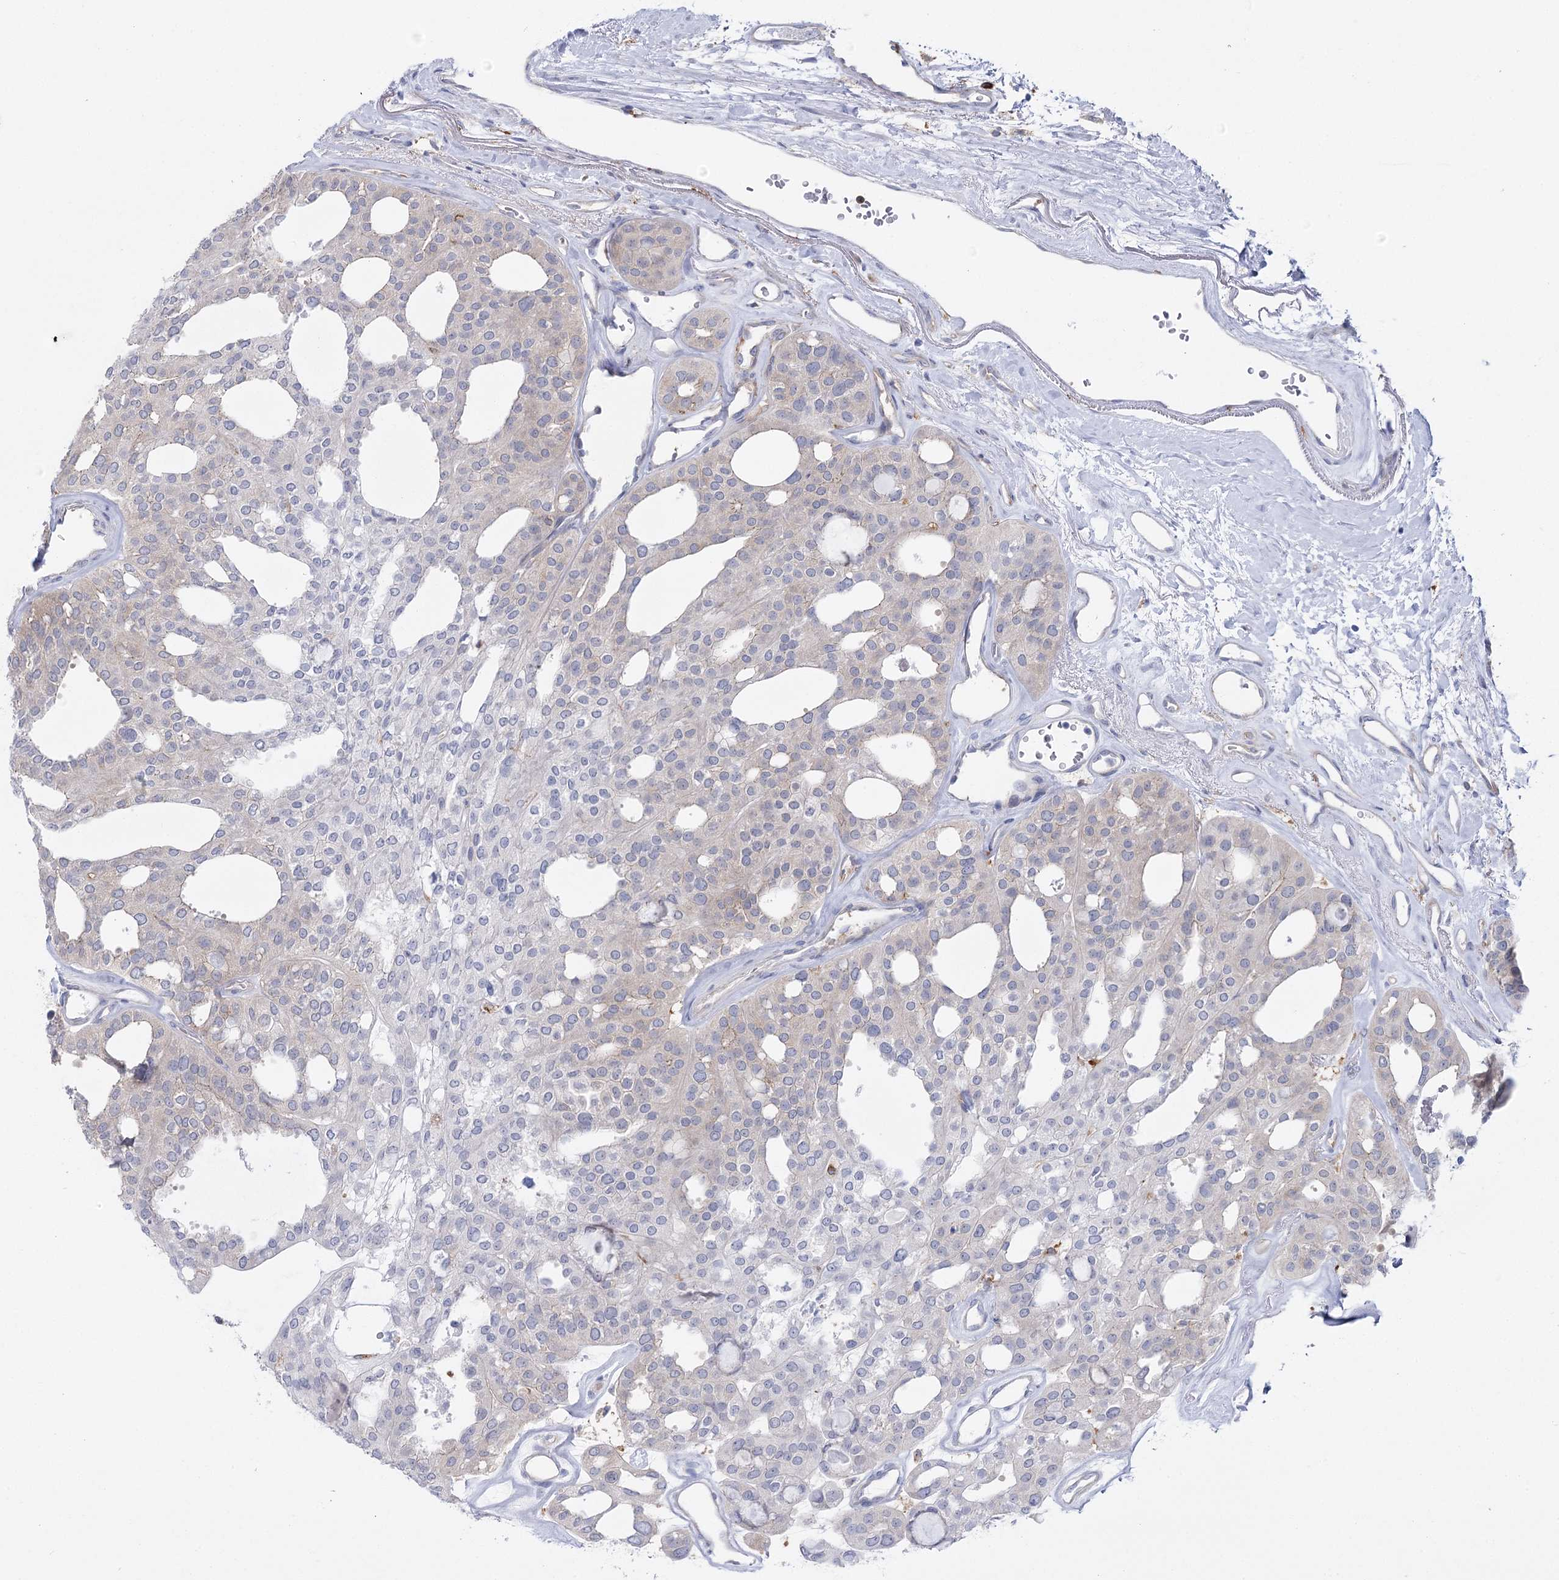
{"staining": {"intensity": "negative", "quantity": "none", "location": "none"}, "tissue": "thyroid cancer", "cell_type": "Tumor cells", "image_type": "cancer", "snomed": [{"axis": "morphology", "description": "Follicular adenoma carcinoma, NOS"}, {"axis": "topography", "description": "Thyroid gland"}], "caption": "Tumor cells are negative for brown protein staining in follicular adenoma carcinoma (thyroid).", "gene": "CCDC88A", "patient": {"sex": "male", "age": 75}}